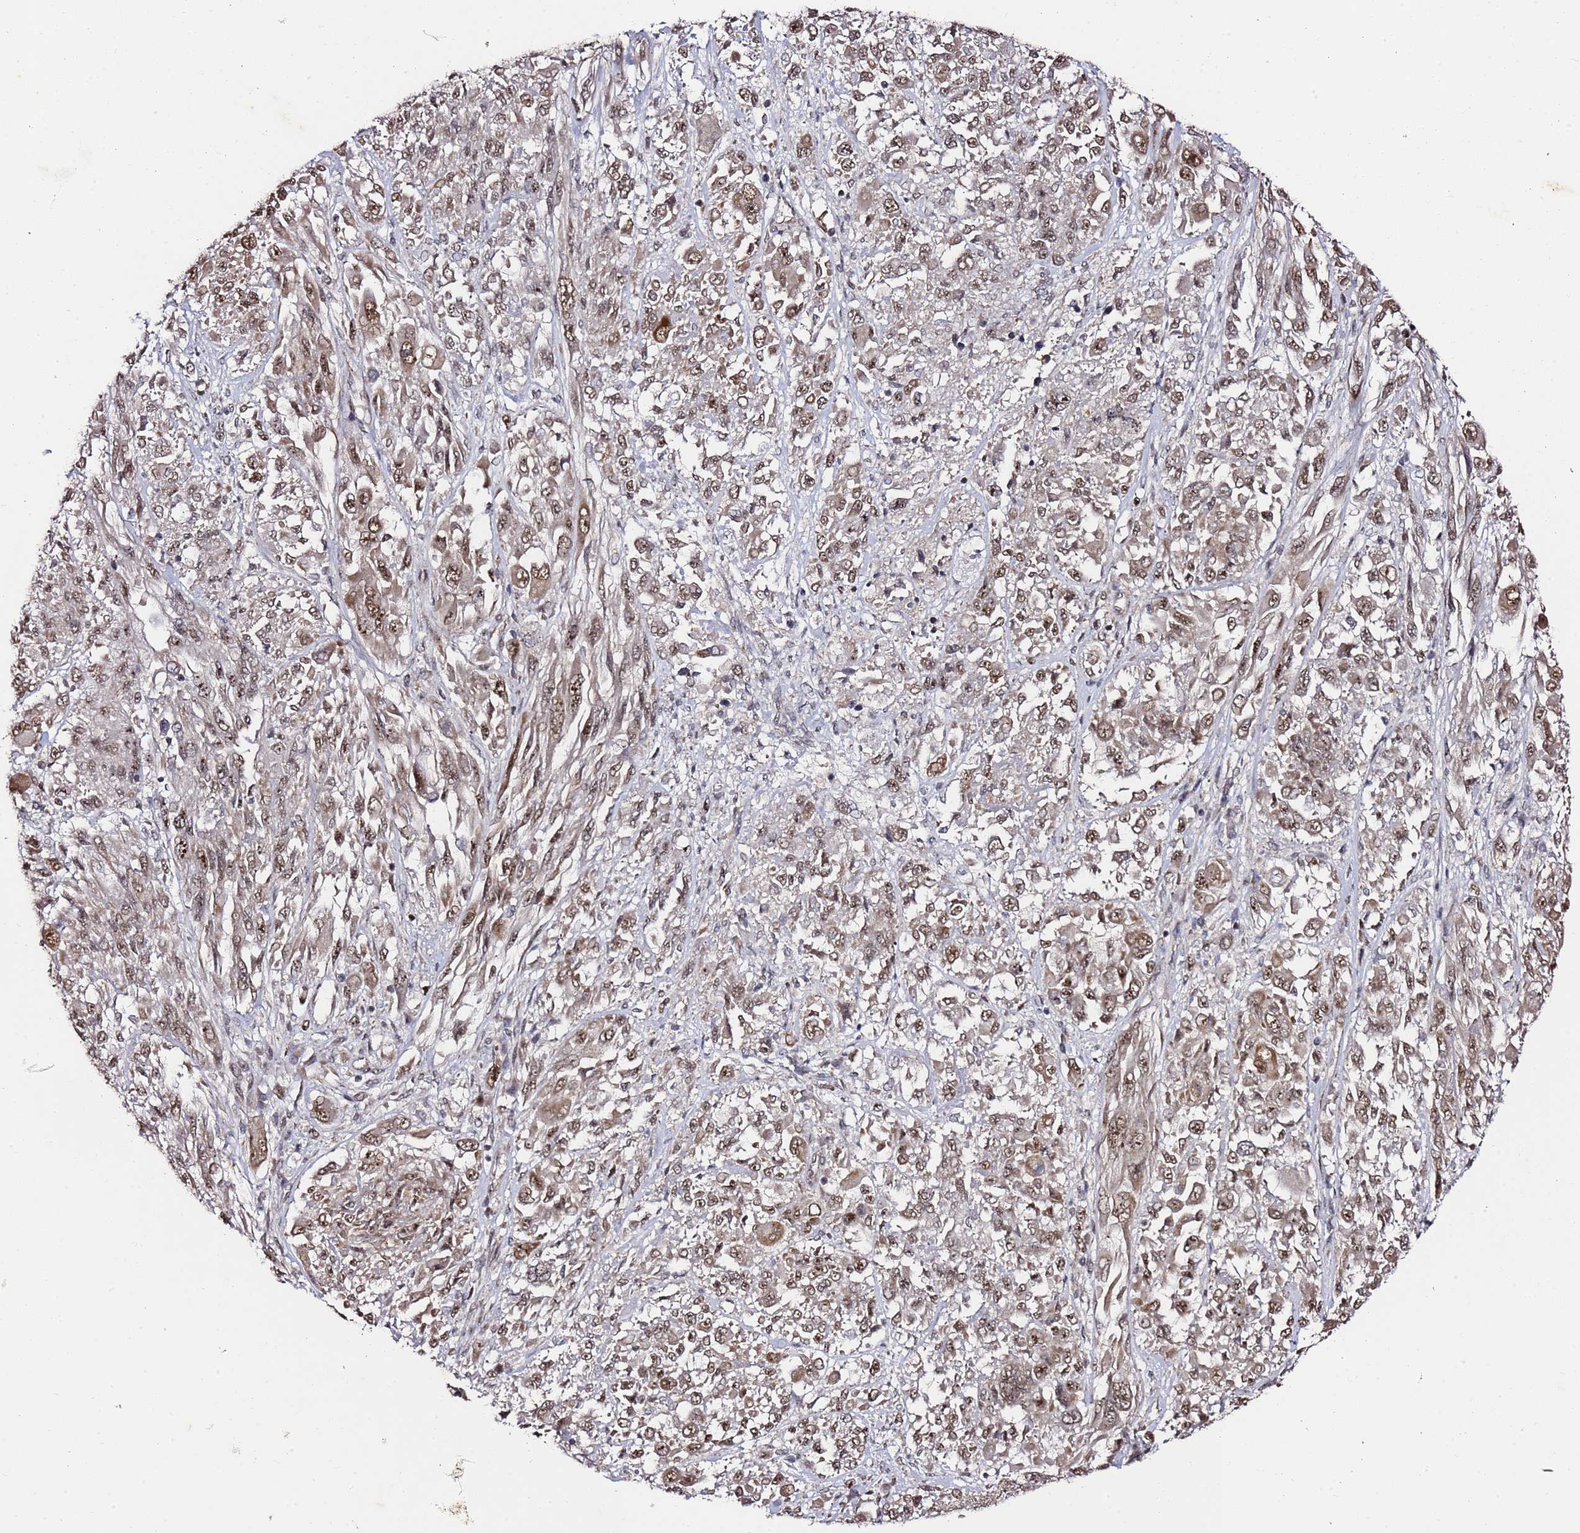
{"staining": {"intensity": "moderate", "quantity": ">75%", "location": "cytoplasmic/membranous,nuclear"}, "tissue": "melanoma", "cell_type": "Tumor cells", "image_type": "cancer", "snomed": [{"axis": "morphology", "description": "Malignant melanoma, NOS"}, {"axis": "topography", "description": "Skin"}], "caption": "Protein expression analysis of human malignant melanoma reveals moderate cytoplasmic/membranous and nuclear positivity in about >75% of tumor cells.", "gene": "TP53AIP1", "patient": {"sex": "female", "age": 91}}